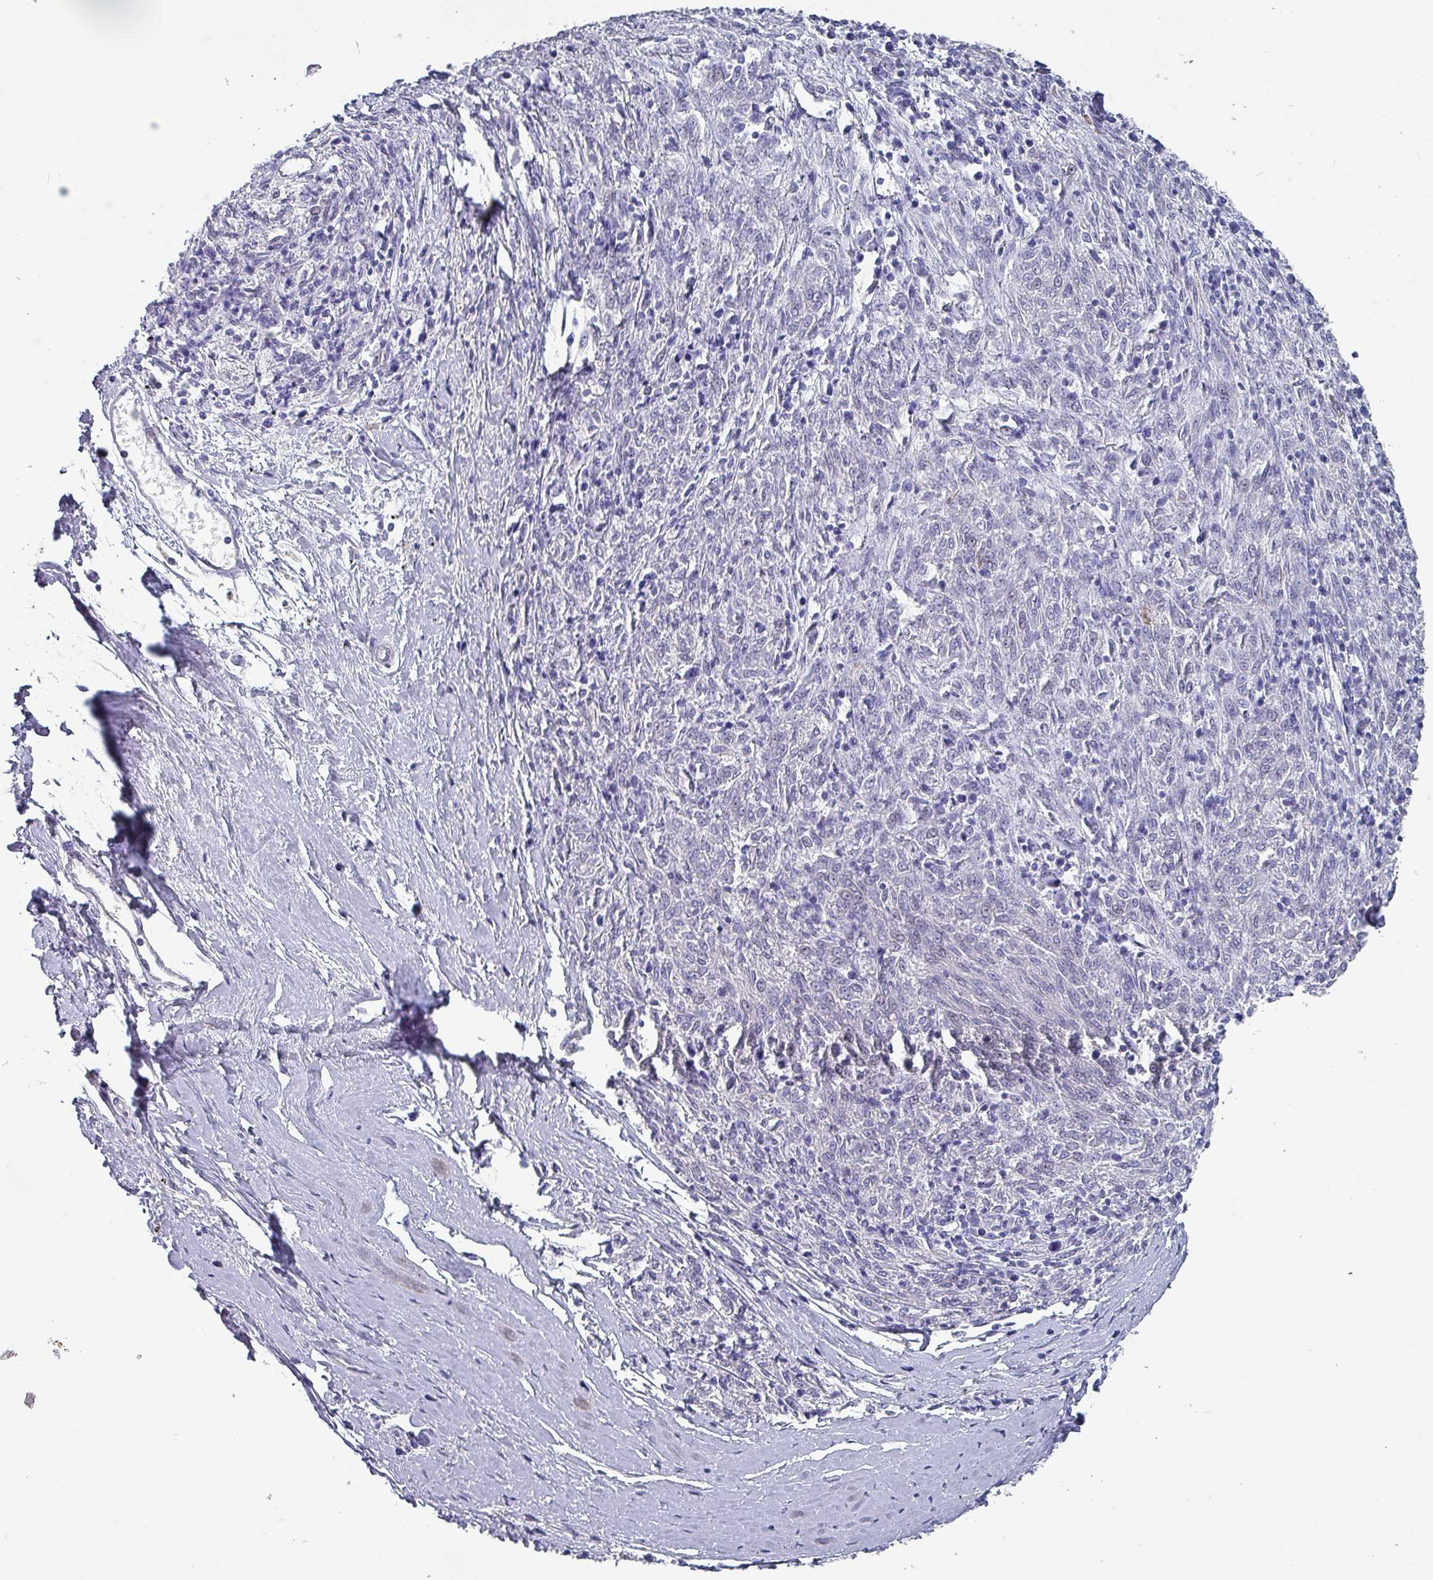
{"staining": {"intensity": "negative", "quantity": "none", "location": "none"}, "tissue": "melanoma", "cell_type": "Tumor cells", "image_type": "cancer", "snomed": [{"axis": "morphology", "description": "Malignant melanoma, NOS"}, {"axis": "topography", "description": "Skin"}], "caption": "Immunohistochemistry photomicrograph of neoplastic tissue: human melanoma stained with DAB (3,3'-diaminobenzidine) displays no significant protein staining in tumor cells. (DAB (3,3'-diaminobenzidine) immunohistochemistry, high magnification).", "gene": "INS-IGF2", "patient": {"sex": "female", "age": 72}}